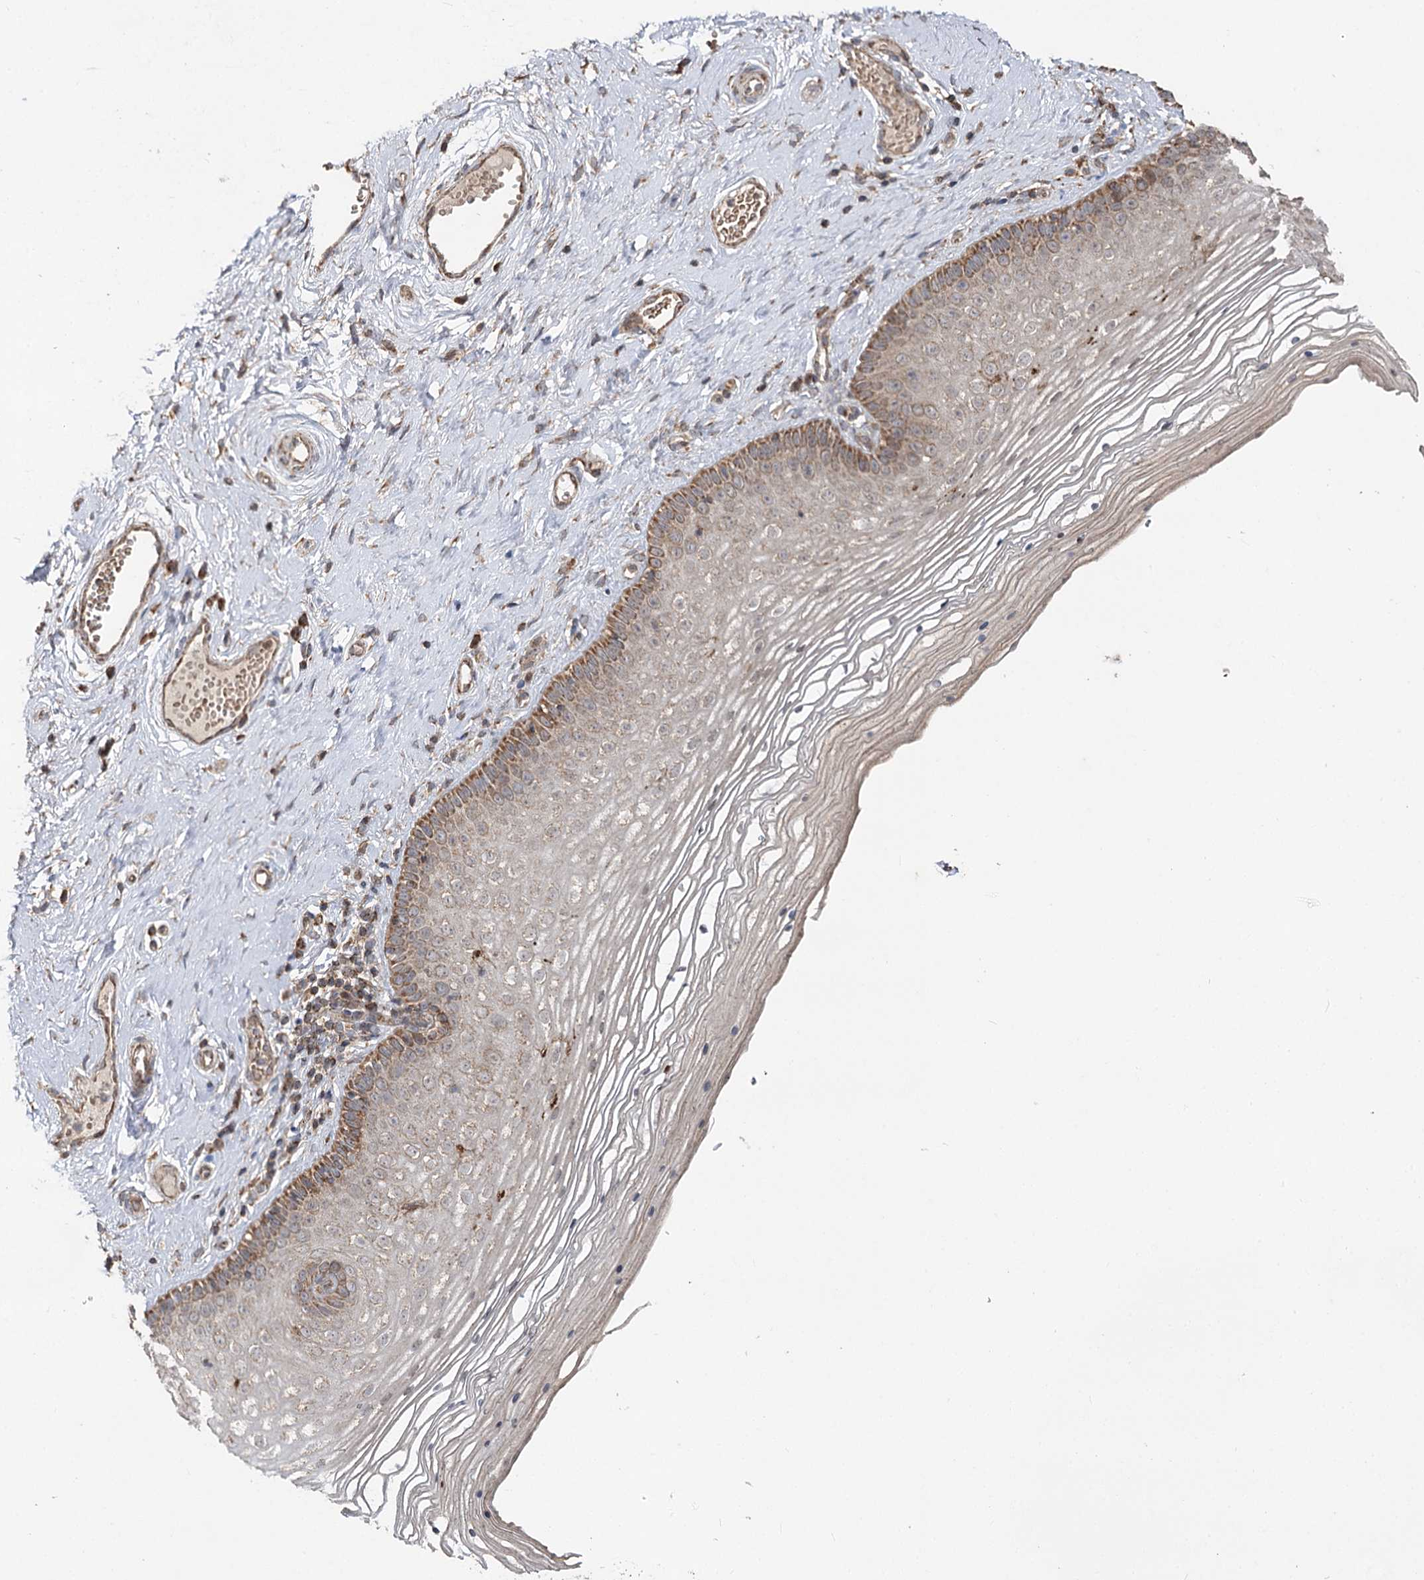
{"staining": {"intensity": "moderate", "quantity": "25%-75%", "location": "cytoplasmic/membranous"}, "tissue": "vagina", "cell_type": "Squamous epithelial cells", "image_type": "normal", "snomed": [{"axis": "morphology", "description": "Normal tissue, NOS"}, {"axis": "topography", "description": "Vagina"}], "caption": "This histopathology image shows immunohistochemistry (IHC) staining of normal vagina, with medium moderate cytoplasmic/membranous staining in approximately 25%-75% of squamous epithelial cells.", "gene": "MINDY3", "patient": {"sex": "female", "age": 46}}